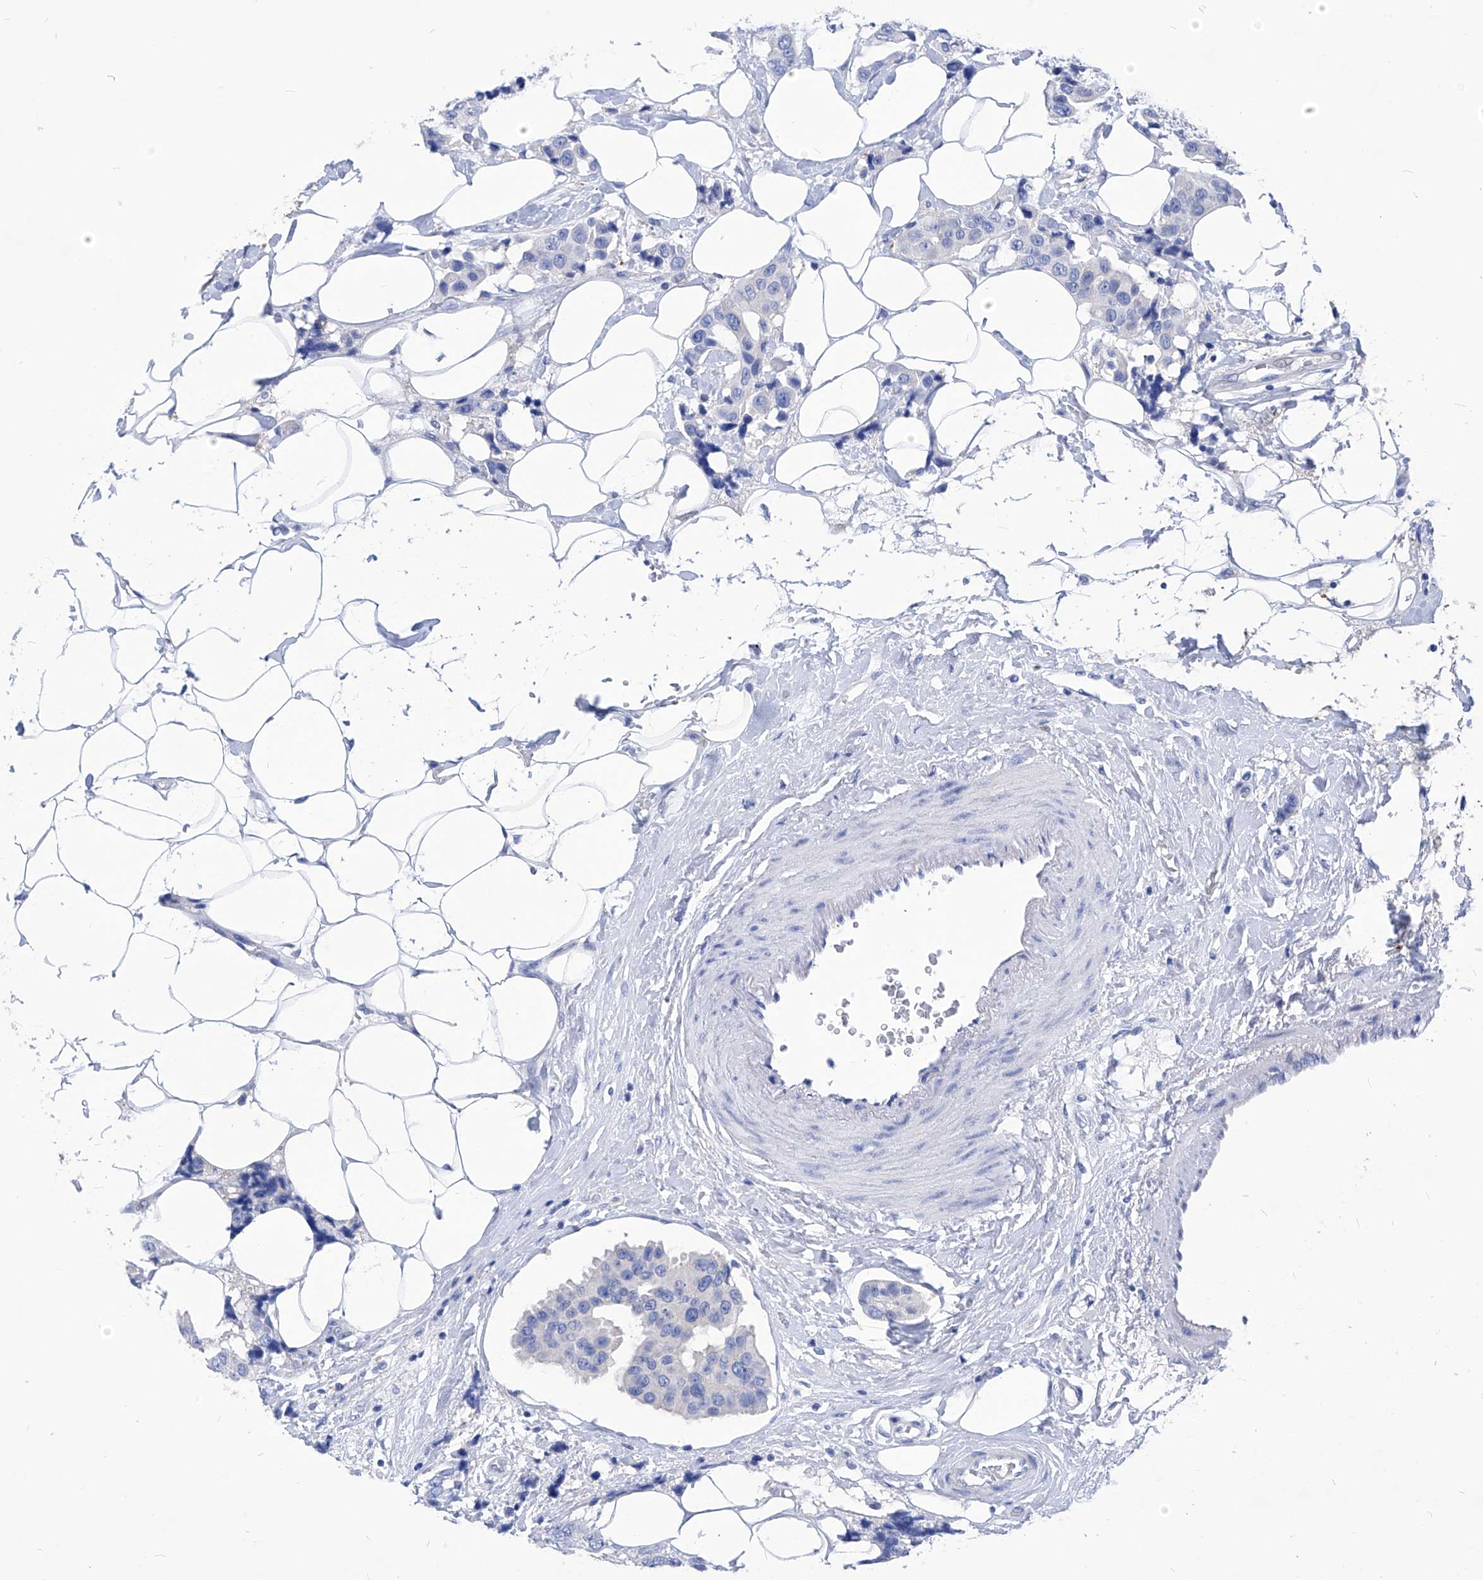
{"staining": {"intensity": "negative", "quantity": "none", "location": "none"}, "tissue": "breast cancer", "cell_type": "Tumor cells", "image_type": "cancer", "snomed": [{"axis": "morphology", "description": "Normal tissue, NOS"}, {"axis": "morphology", "description": "Duct carcinoma"}, {"axis": "topography", "description": "Breast"}], "caption": "This is an immunohistochemistry photomicrograph of human infiltrating ductal carcinoma (breast). There is no expression in tumor cells.", "gene": "XPNPEP1", "patient": {"sex": "female", "age": 39}}